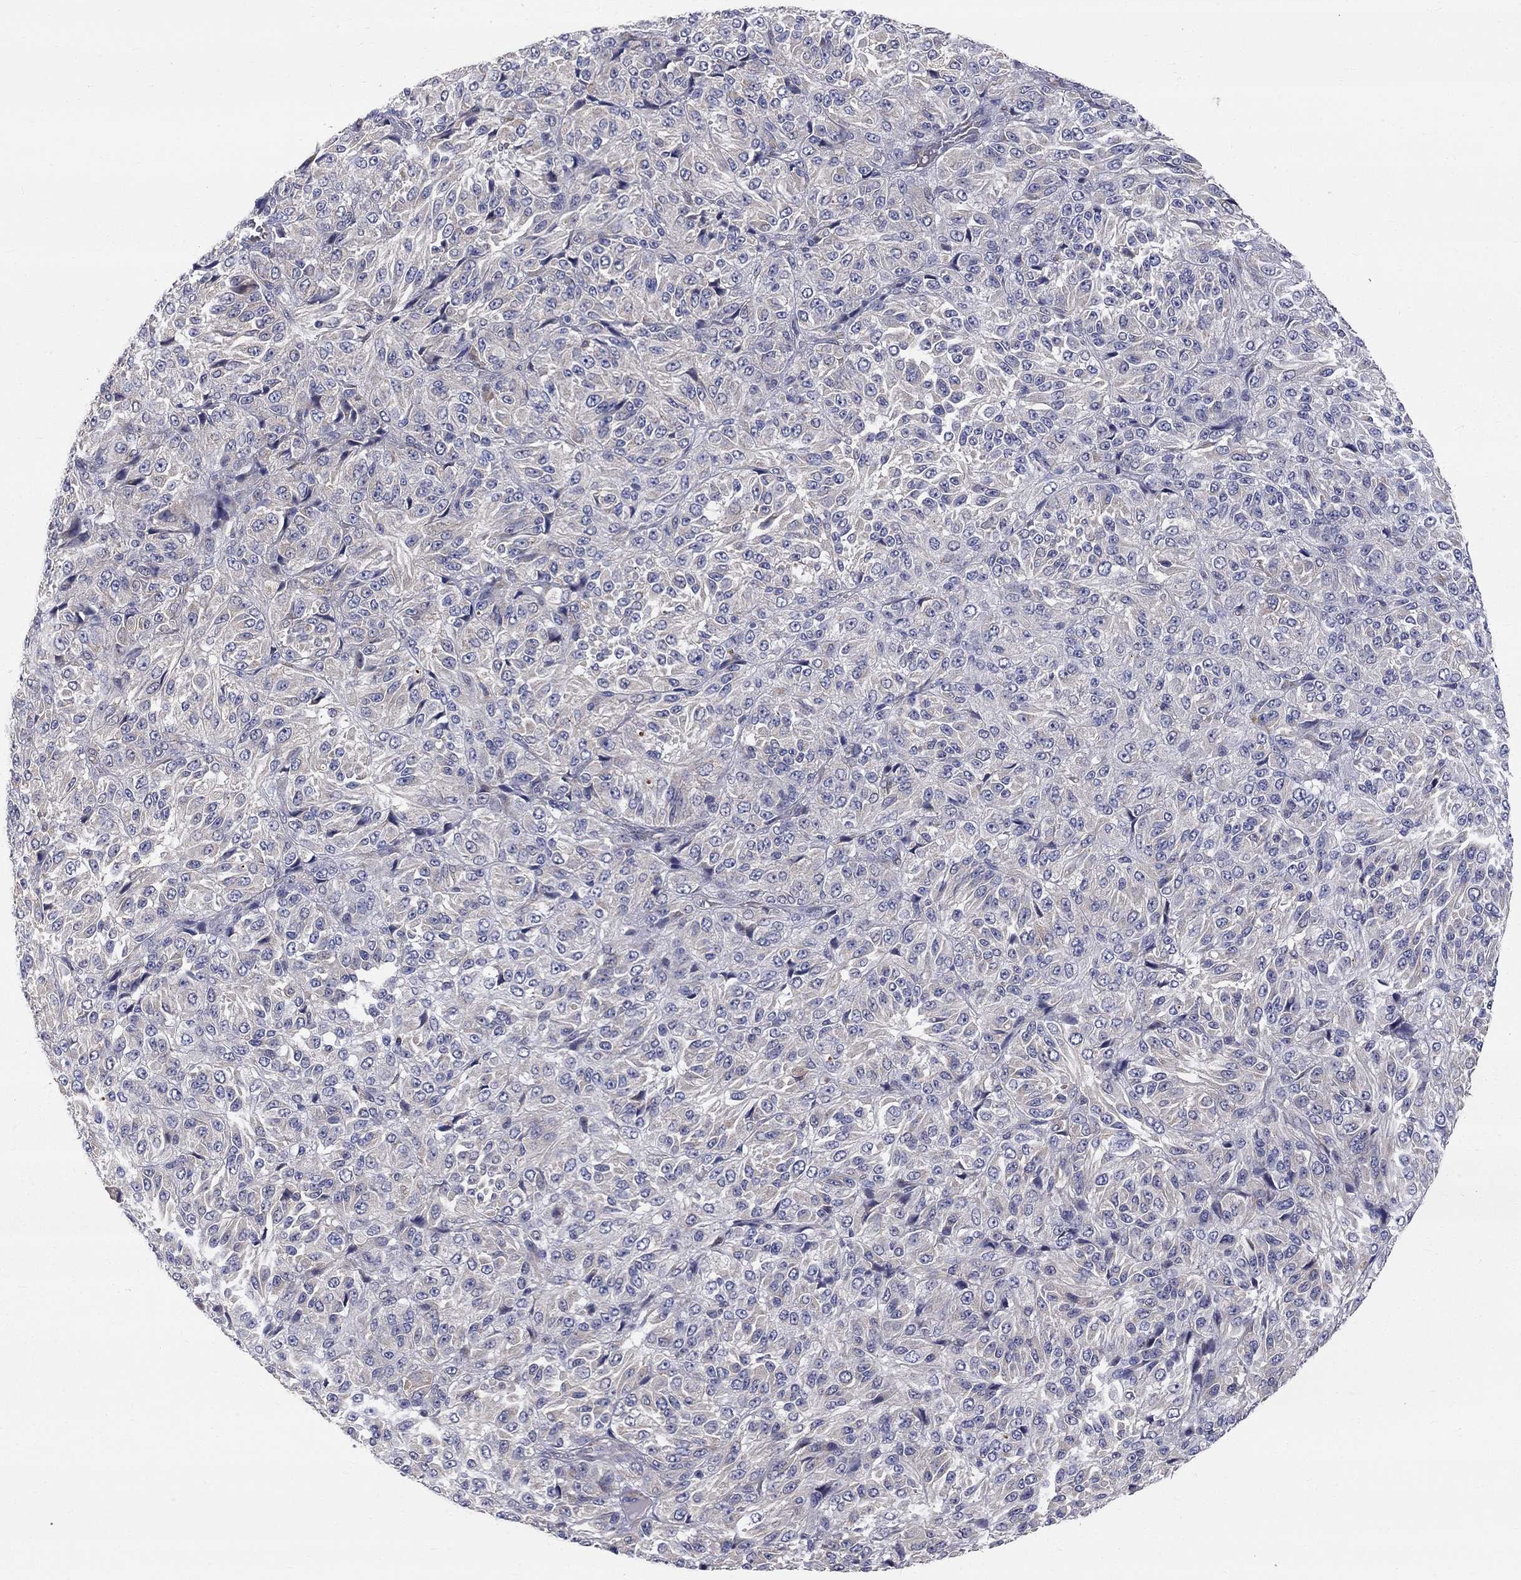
{"staining": {"intensity": "negative", "quantity": "none", "location": "none"}, "tissue": "melanoma", "cell_type": "Tumor cells", "image_type": "cancer", "snomed": [{"axis": "morphology", "description": "Malignant melanoma, Metastatic site"}, {"axis": "topography", "description": "Brain"}], "caption": "DAB immunohistochemical staining of melanoma displays no significant staining in tumor cells.", "gene": "CASTOR1", "patient": {"sex": "female", "age": 56}}